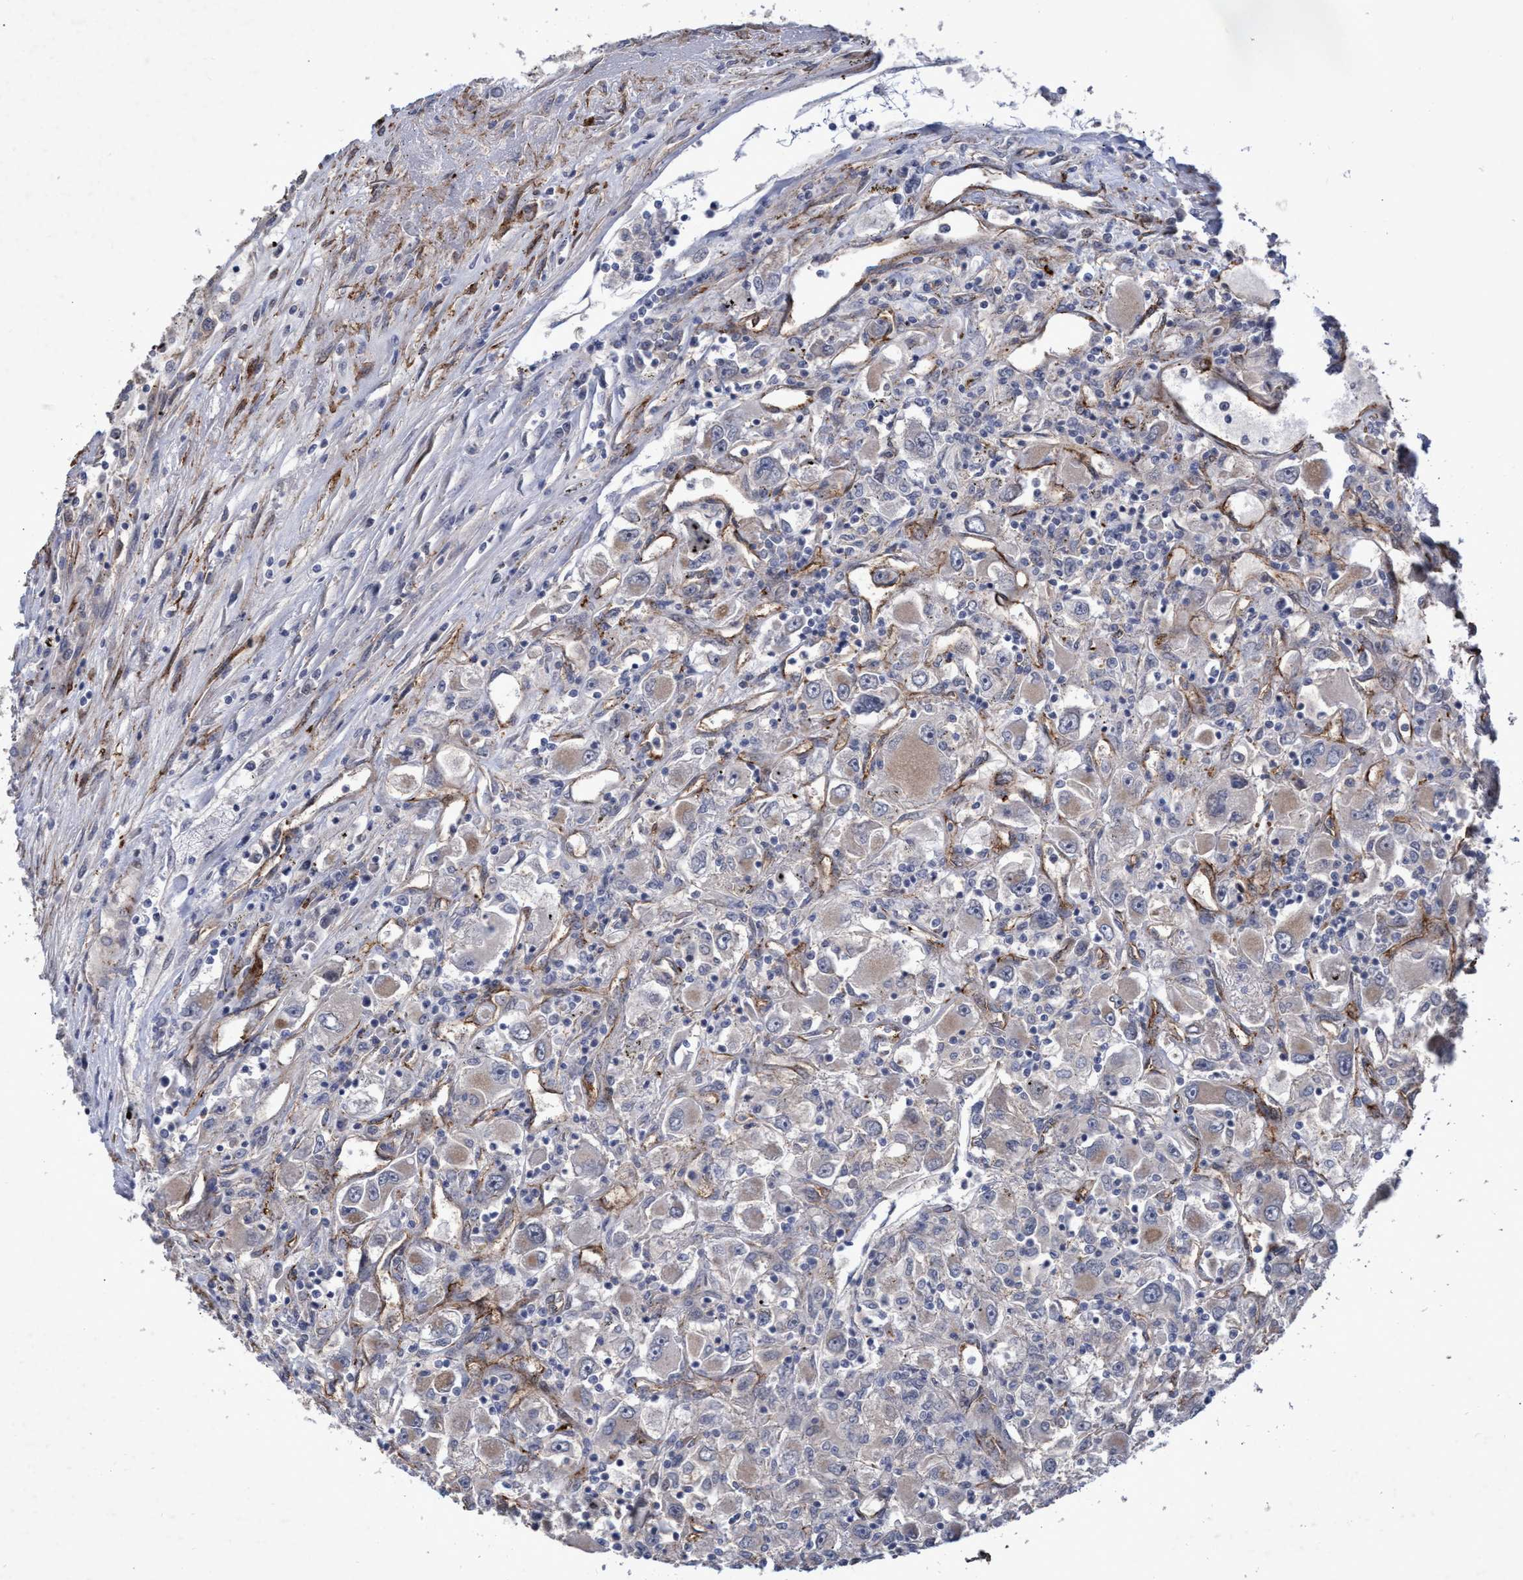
{"staining": {"intensity": "weak", "quantity": "<25%", "location": "cytoplasmic/membranous"}, "tissue": "renal cancer", "cell_type": "Tumor cells", "image_type": "cancer", "snomed": [{"axis": "morphology", "description": "Adenocarcinoma, NOS"}, {"axis": "topography", "description": "Kidney"}], "caption": "There is no significant positivity in tumor cells of adenocarcinoma (renal). (Immunohistochemistry (ihc), brightfield microscopy, high magnification).", "gene": "ZNF750", "patient": {"sex": "female", "age": 52}}